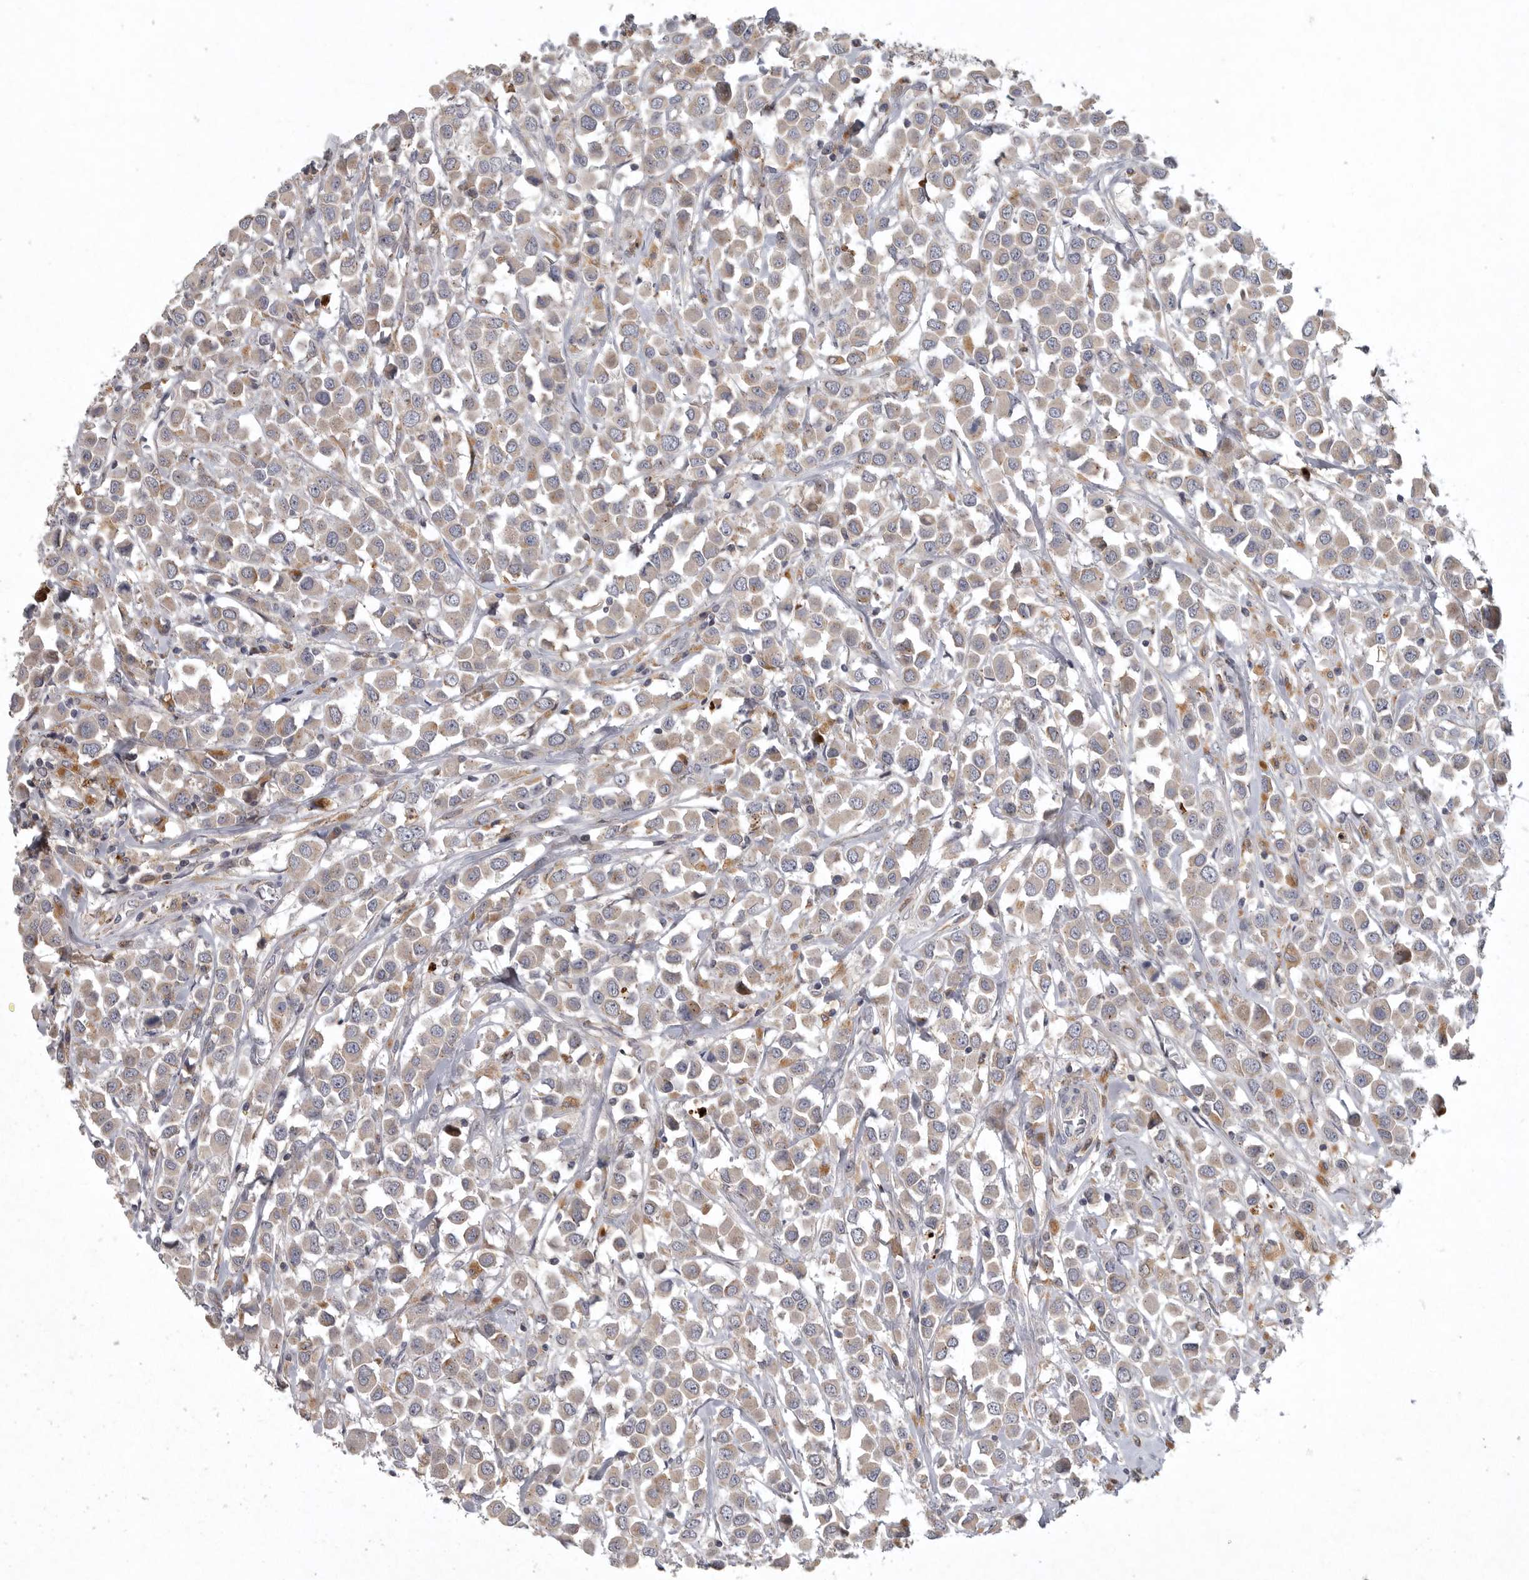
{"staining": {"intensity": "weak", "quantity": "25%-75%", "location": "cytoplasmic/membranous"}, "tissue": "breast cancer", "cell_type": "Tumor cells", "image_type": "cancer", "snomed": [{"axis": "morphology", "description": "Duct carcinoma"}, {"axis": "topography", "description": "Breast"}], "caption": "Human breast infiltrating ductal carcinoma stained for a protein (brown) exhibits weak cytoplasmic/membranous positive staining in about 25%-75% of tumor cells.", "gene": "LAMTOR3", "patient": {"sex": "female", "age": 61}}